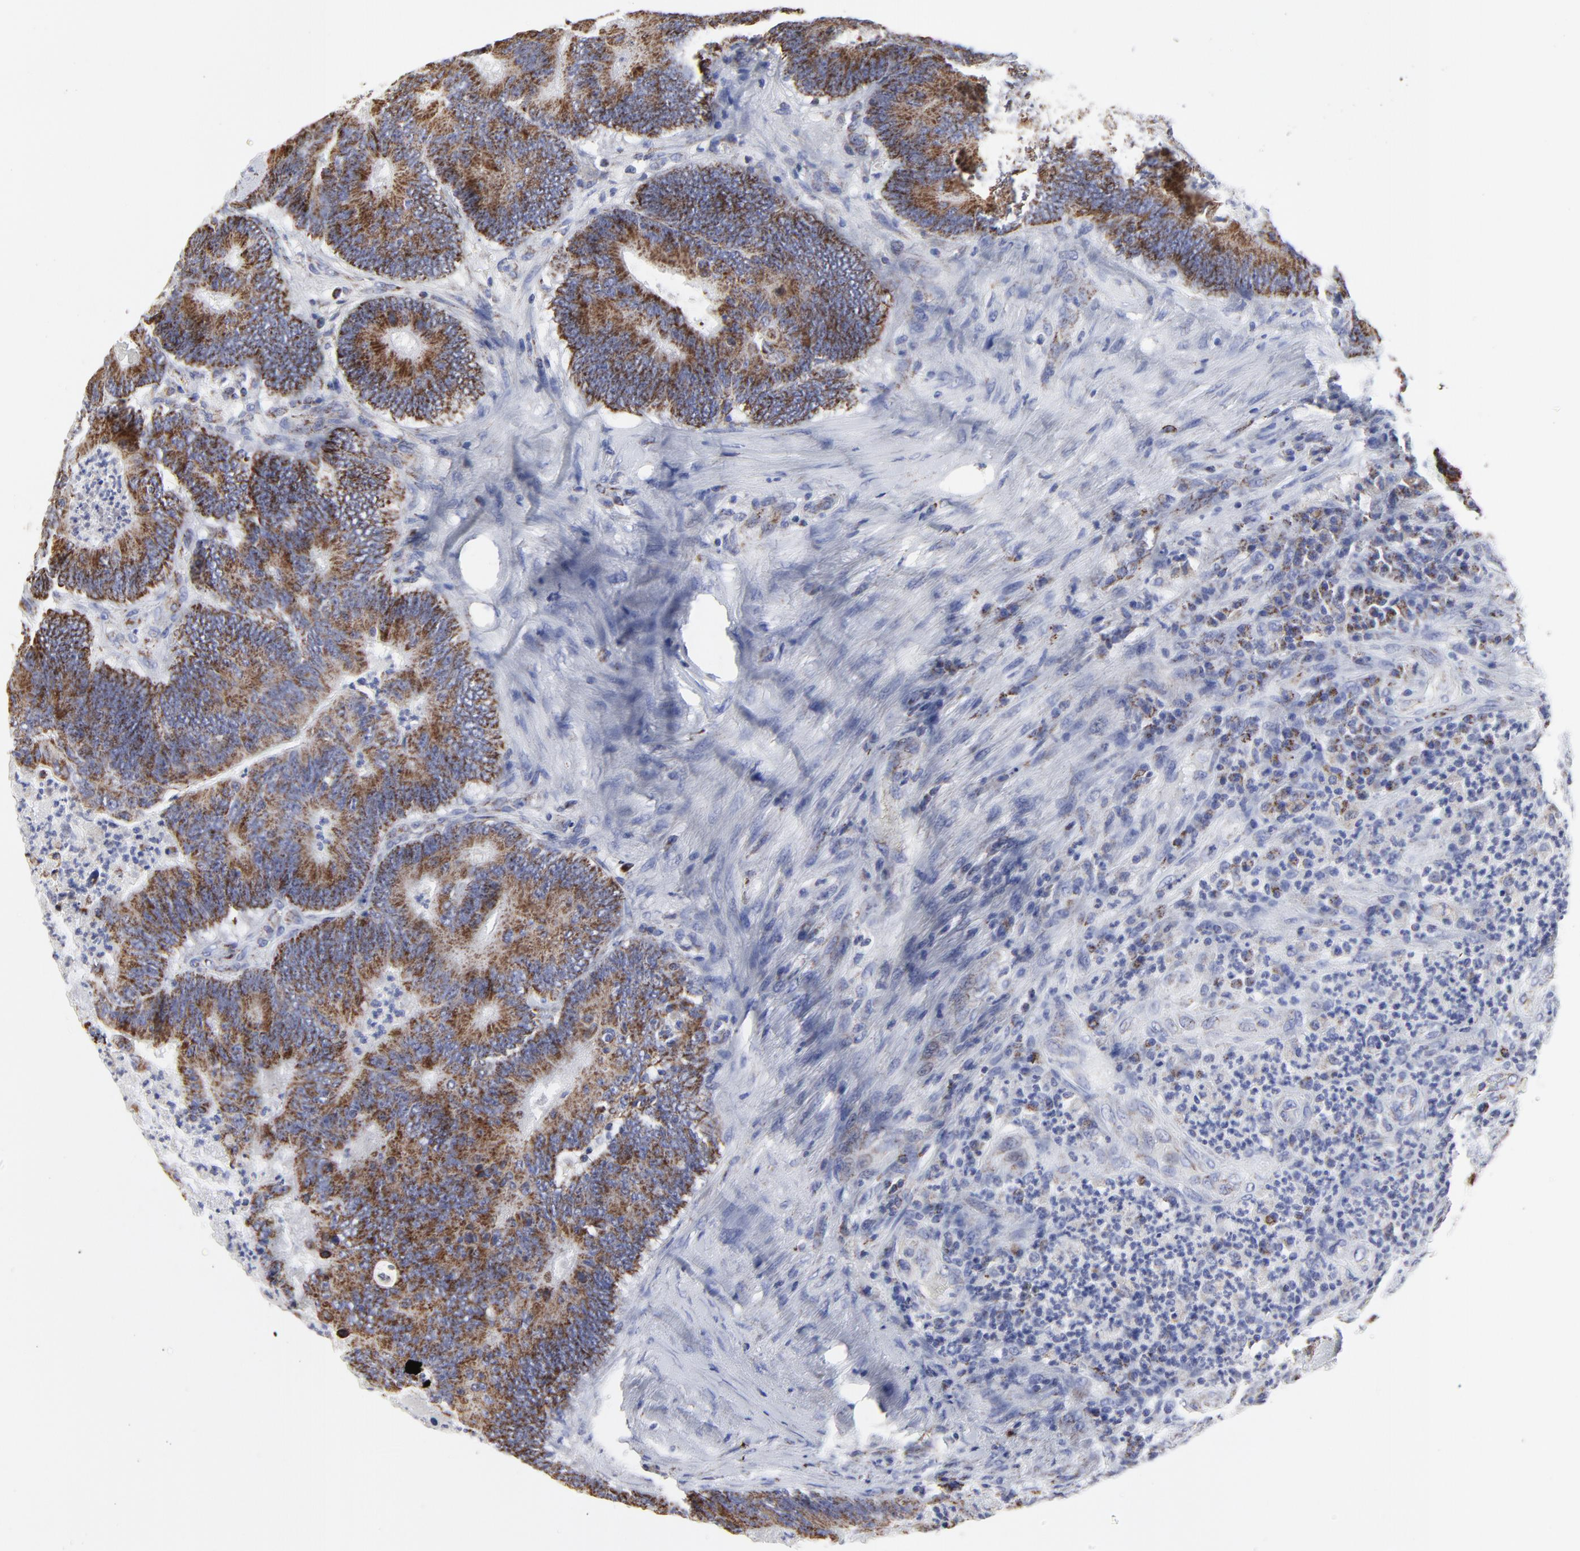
{"staining": {"intensity": "moderate", "quantity": ">75%", "location": "cytoplasmic/membranous"}, "tissue": "colorectal cancer", "cell_type": "Tumor cells", "image_type": "cancer", "snomed": [{"axis": "morphology", "description": "Adenocarcinoma, NOS"}, {"axis": "topography", "description": "Colon"}], "caption": "There is medium levels of moderate cytoplasmic/membranous expression in tumor cells of colorectal cancer, as demonstrated by immunohistochemical staining (brown color).", "gene": "PINK1", "patient": {"sex": "male", "age": 65}}